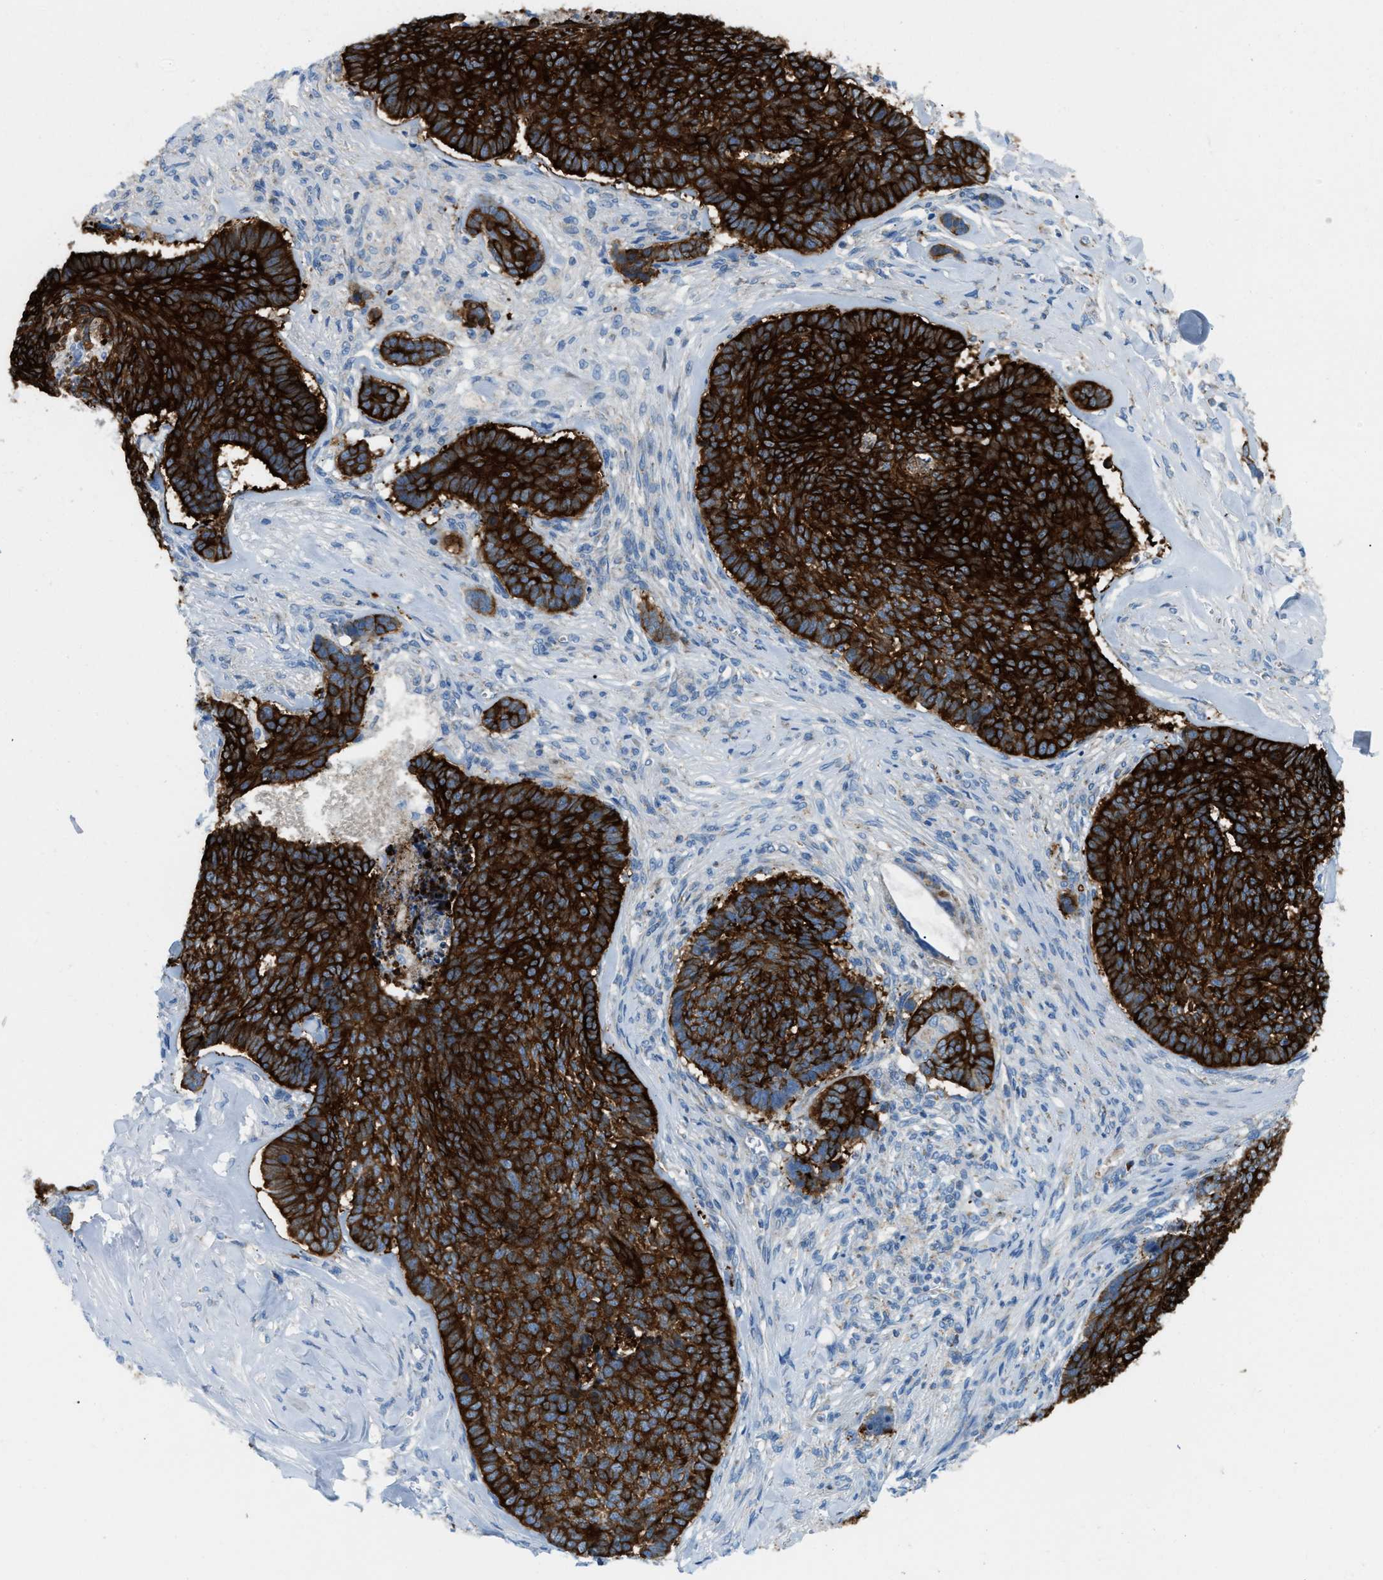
{"staining": {"intensity": "strong", "quantity": ">75%", "location": "cytoplasmic/membranous"}, "tissue": "skin cancer", "cell_type": "Tumor cells", "image_type": "cancer", "snomed": [{"axis": "morphology", "description": "Basal cell carcinoma"}, {"axis": "topography", "description": "Skin"}], "caption": "High-magnification brightfield microscopy of skin cancer (basal cell carcinoma) stained with DAB (3,3'-diaminobenzidine) (brown) and counterstained with hematoxylin (blue). tumor cells exhibit strong cytoplasmic/membranous expression is identified in approximately>75% of cells. The protein is shown in brown color, while the nuclei are stained blue.", "gene": "JADE1", "patient": {"sex": "male", "age": 84}}